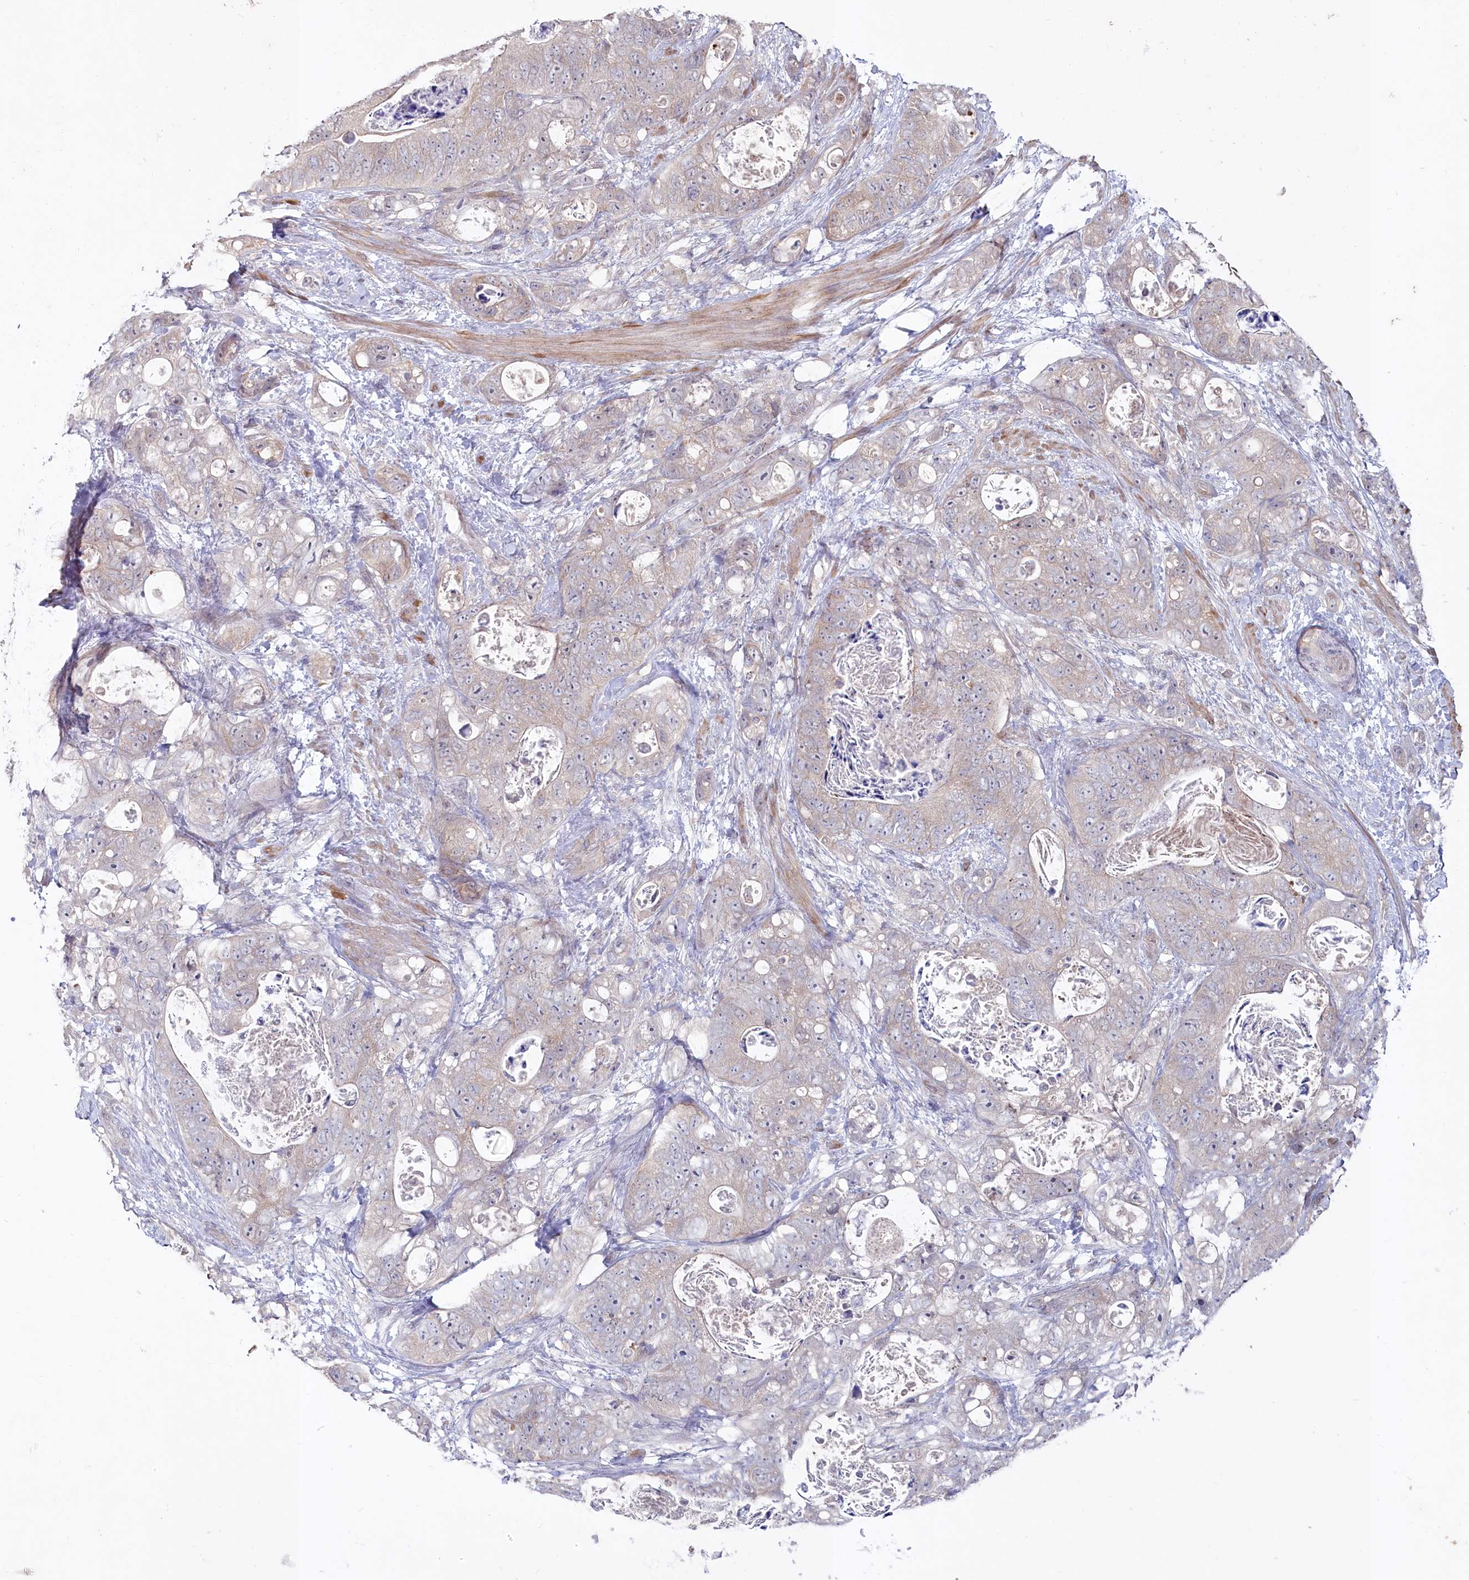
{"staining": {"intensity": "negative", "quantity": "none", "location": "none"}, "tissue": "stomach cancer", "cell_type": "Tumor cells", "image_type": "cancer", "snomed": [{"axis": "morphology", "description": "Normal tissue, NOS"}, {"axis": "morphology", "description": "Adenocarcinoma, NOS"}, {"axis": "topography", "description": "Stomach"}], "caption": "An immunohistochemistry histopathology image of stomach cancer (adenocarcinoma) is shown. There is no staining in tumor cells of stomach cancer (adenocarcinoma).", "gene": "AAMDC", "patient": {"sex": "female", "age": 89}}